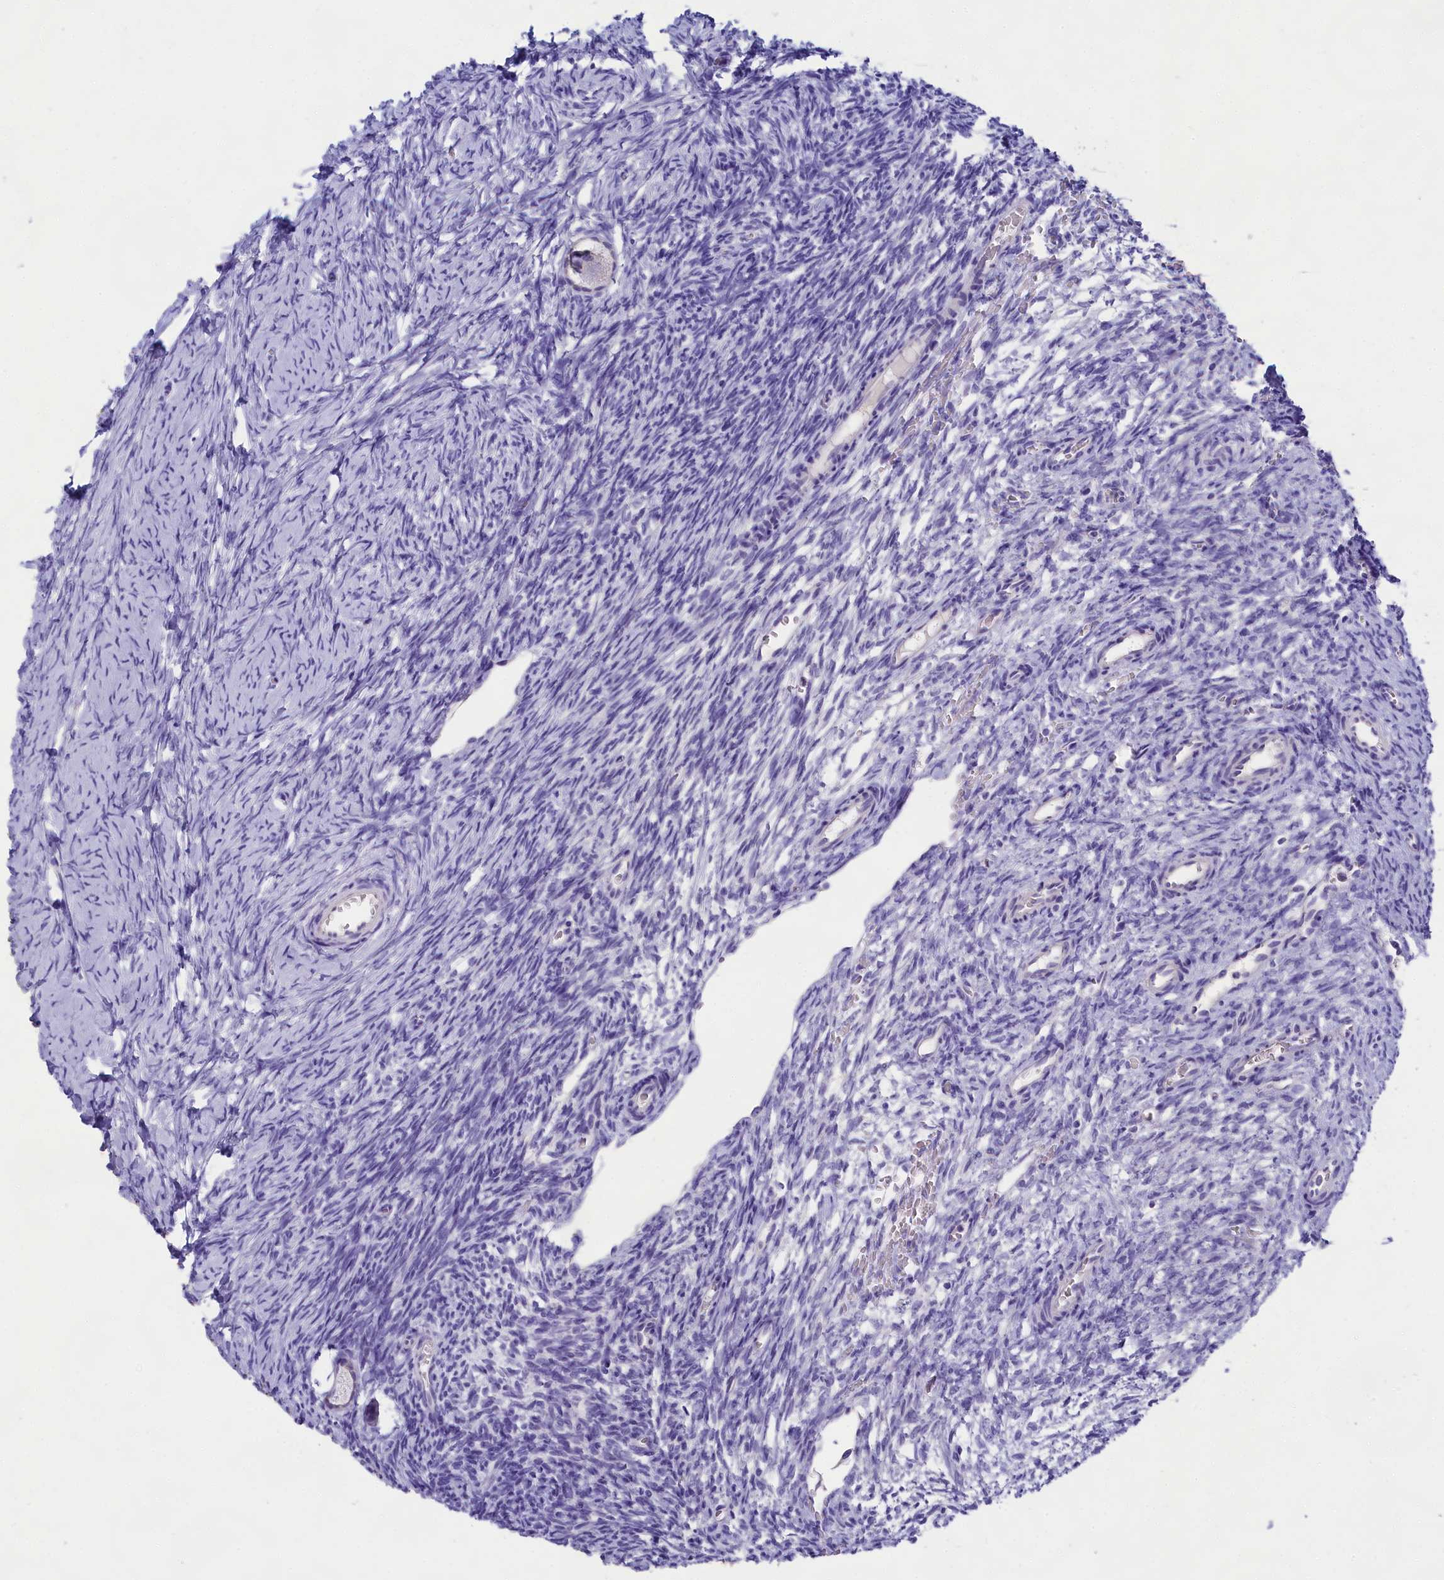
{"staining": {"intensity": "negative", "quantity": "none", "location": "none"}, "tissue": "ovary", "cell_type": "Follicle cells", "image_type": "normal", "snomed": [{"axis": "morphology", "description": "Normal tissue, NOS"}, {"axis": "topography", "description": "Ovary"}], "caption": "An IHC micrograph of normal ovary is shown. There is no staining in follicle cells of ovary.", "gene": "SULT2A1", "patient": {"sex": "female", "age": 39}}